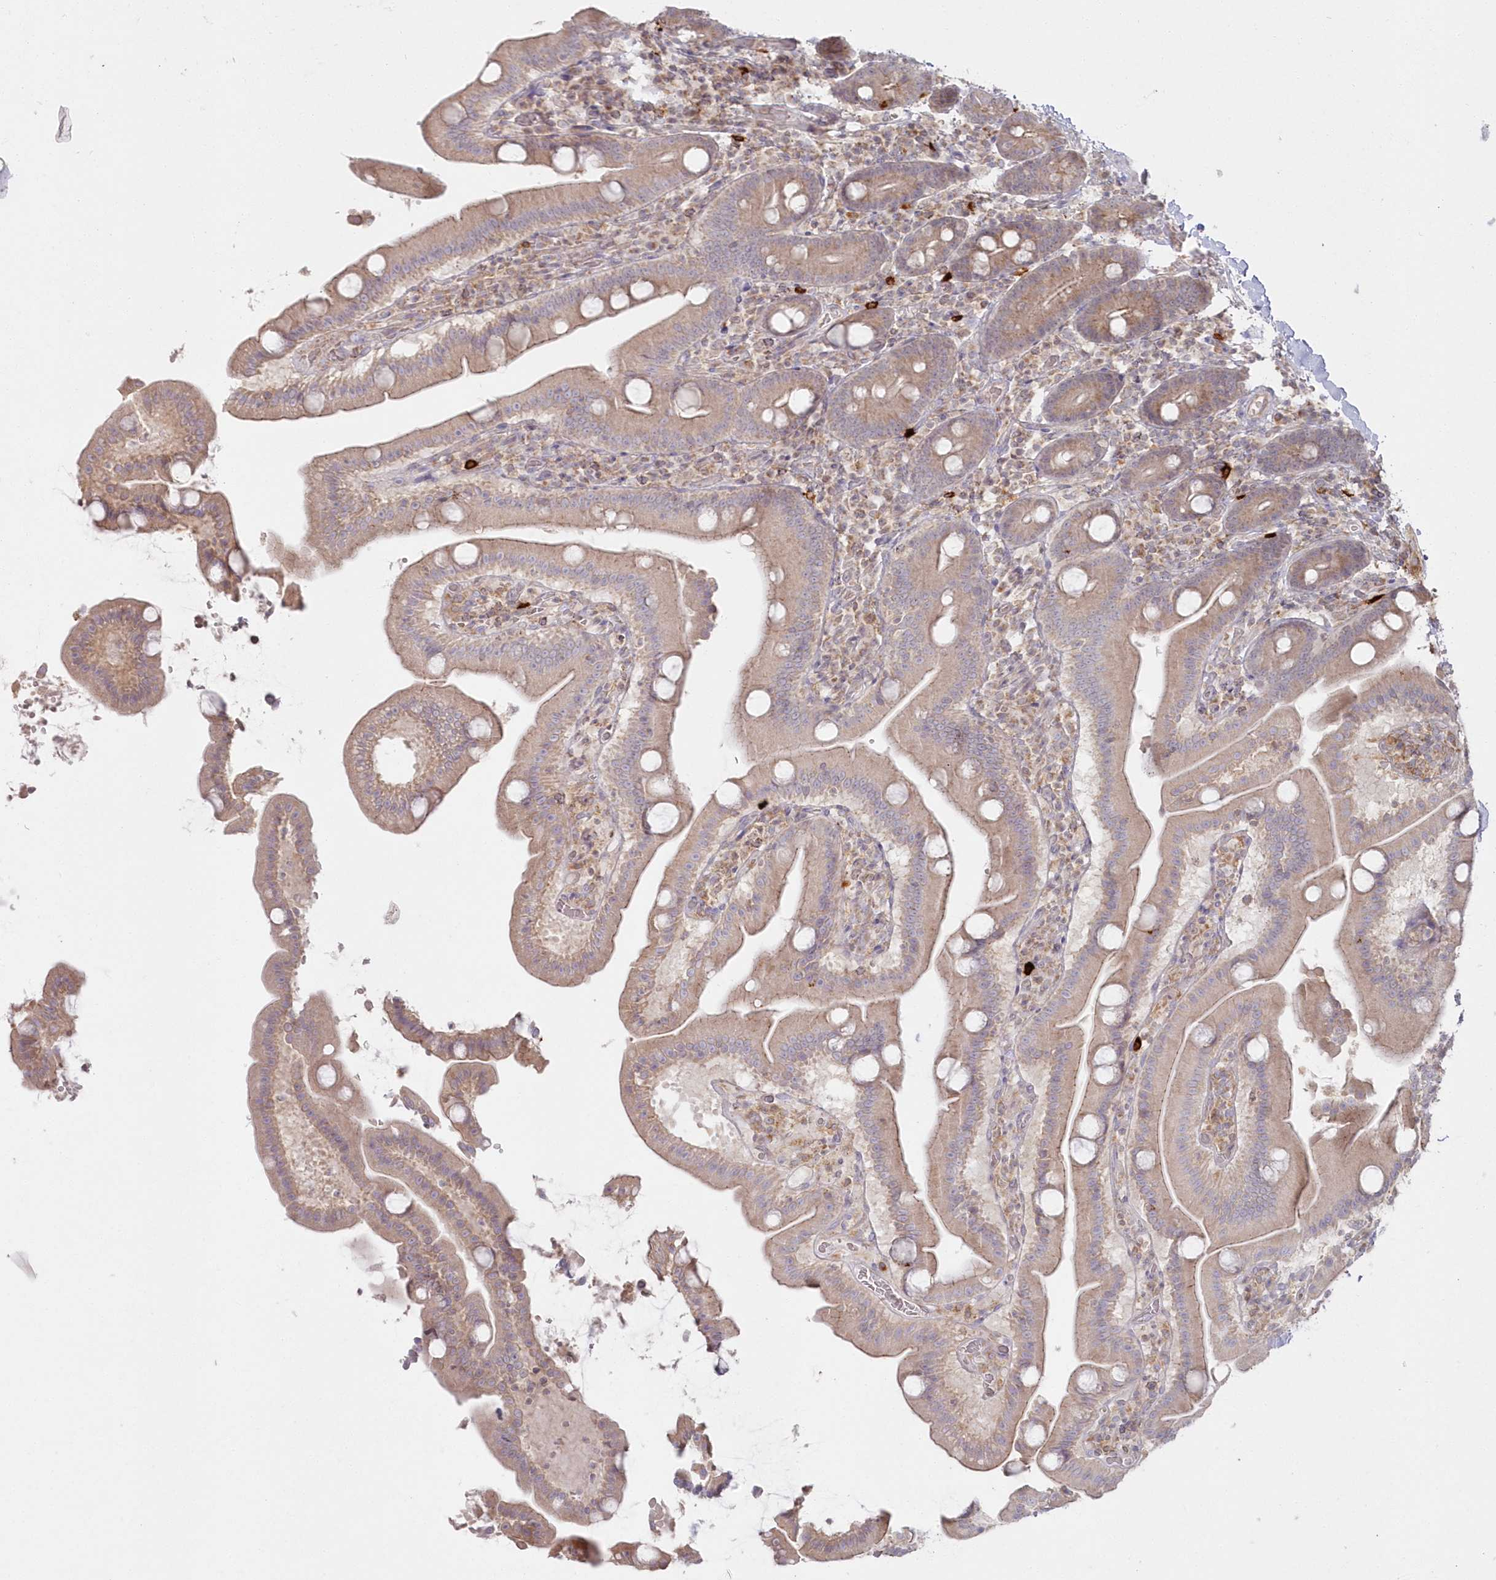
{"staining": {"intensity": "moderate", "quantity": ">75%", "location": "cytoplasmic/membranous"}, "tissue": "duodenum", "cell_type": "Glandular cells", "image_type": "normal", "snomed": [{"axis": "morphology", "description": "Normal tissue, NOS"}, {"axis": "topography", "description": "Duodenum"}], "caption": "IHC of unremarkable duodenum demonstrates medium levels of moderate cytoplasmic/membranous expression in approximately >75% of glandular cells. The protein is stained brown, and the nuclei are stained in blue (DAB (3,3'-diaminobenzidine) IHC with brightfield microscopy, high magnification).", "gene": "ARSB", "patient": {"sex": "male", "age": 55}}